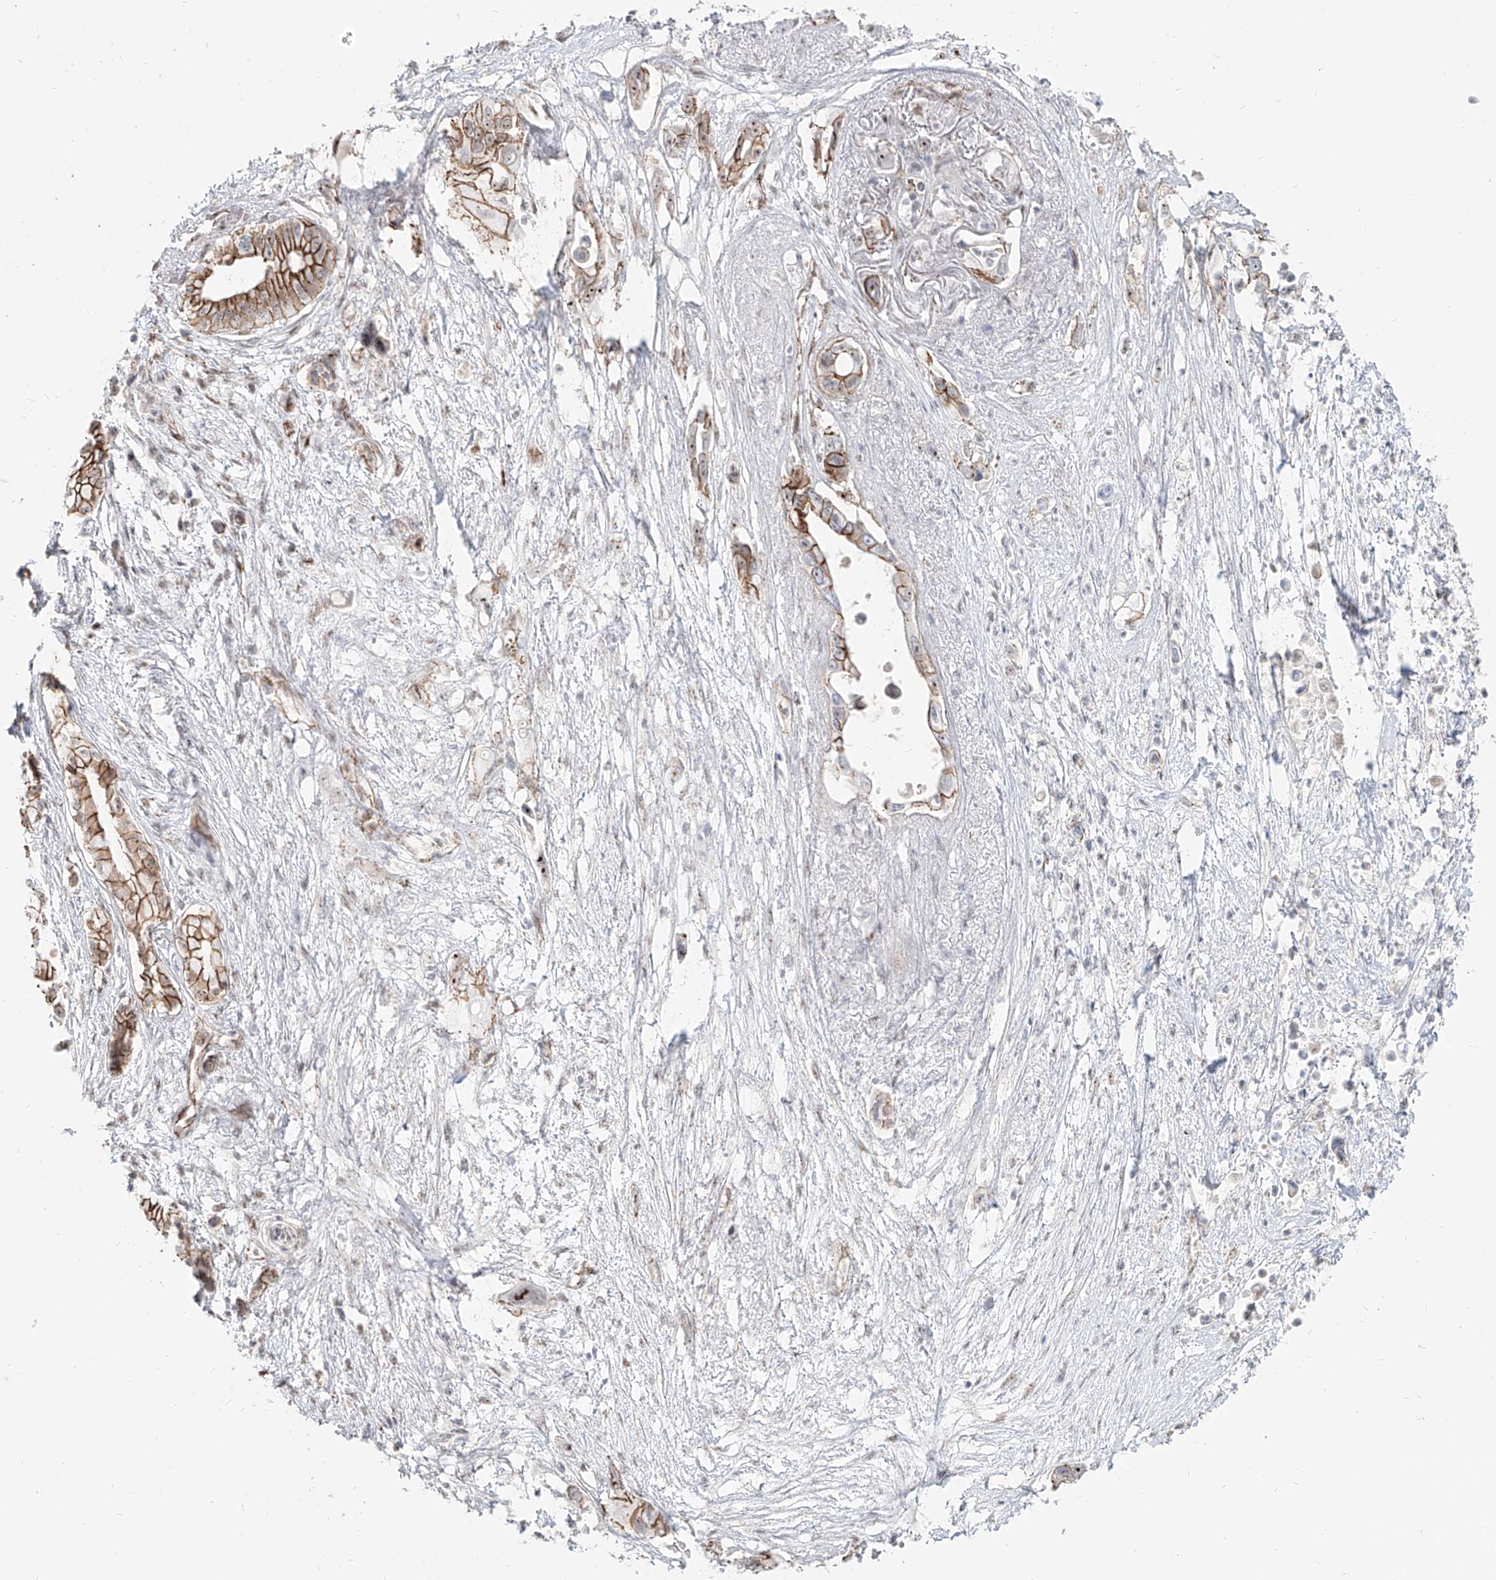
{"staining": {"intensity": "moderate", "quantity": ">75%", "location": "cytoplasmic/membranous"}, "tissue": "pancreatic cancer", "cell_type": "Tumor cells", "image_type": "cancer", "snomed": [{"axis": "morphology", "description": "Adenocarcinoma, NOS"}, {"axis": "topography", "description": "Pancreas"}], "caption": "This histopathology image reveals immunohistochemistry staining of human pancreatic cancer, with medium moderate cytoplasmic/membranous positivity in about >75% of tumor cells.", "gene": "ZNF710", "patient": {"sex": "male", "age": 66}}